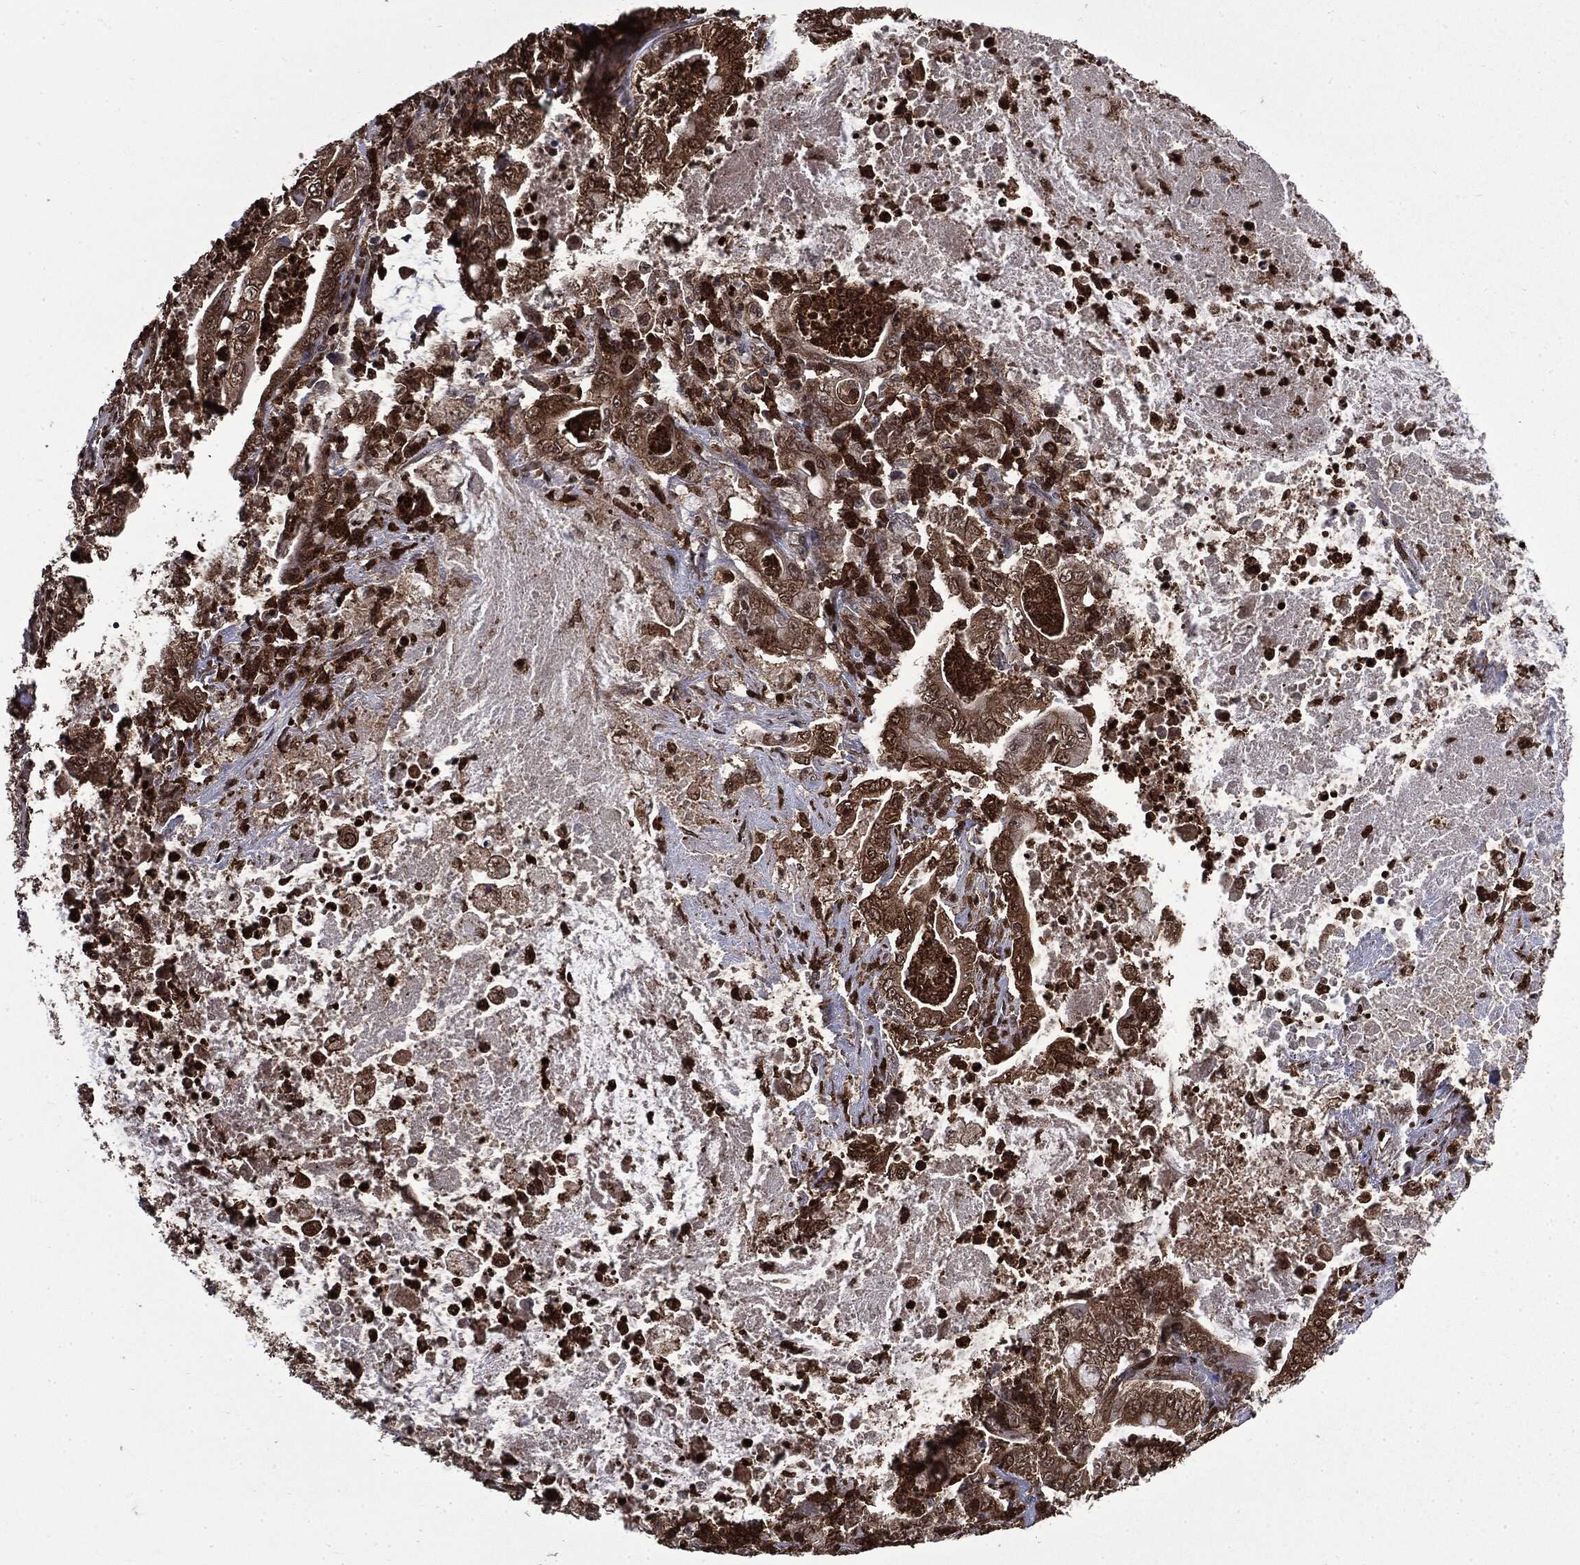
{"staining": {"intensity": "moderate", "quantity": ">75%", "location": "cytoplasmic/membranous,nuclear"}, "tissue": "pancreatic cancer", "cell_type": "Tumor cells", "image_type": "cancer", "snomed": [{"axis": "morphology", "description": "Adenocarcinoma, NOS"}, {"axis": "topography", "description": "Pancreas"}], "caption": "Immunohistochemistry (IHC) of pancreatic cancer demonstrates medium levels of moderate cytoplasmic/membranous and nuclear positivity in about >75% of tumor cells.", "gene": "GPI", "patient": {"sex": "male", "age": 71}}